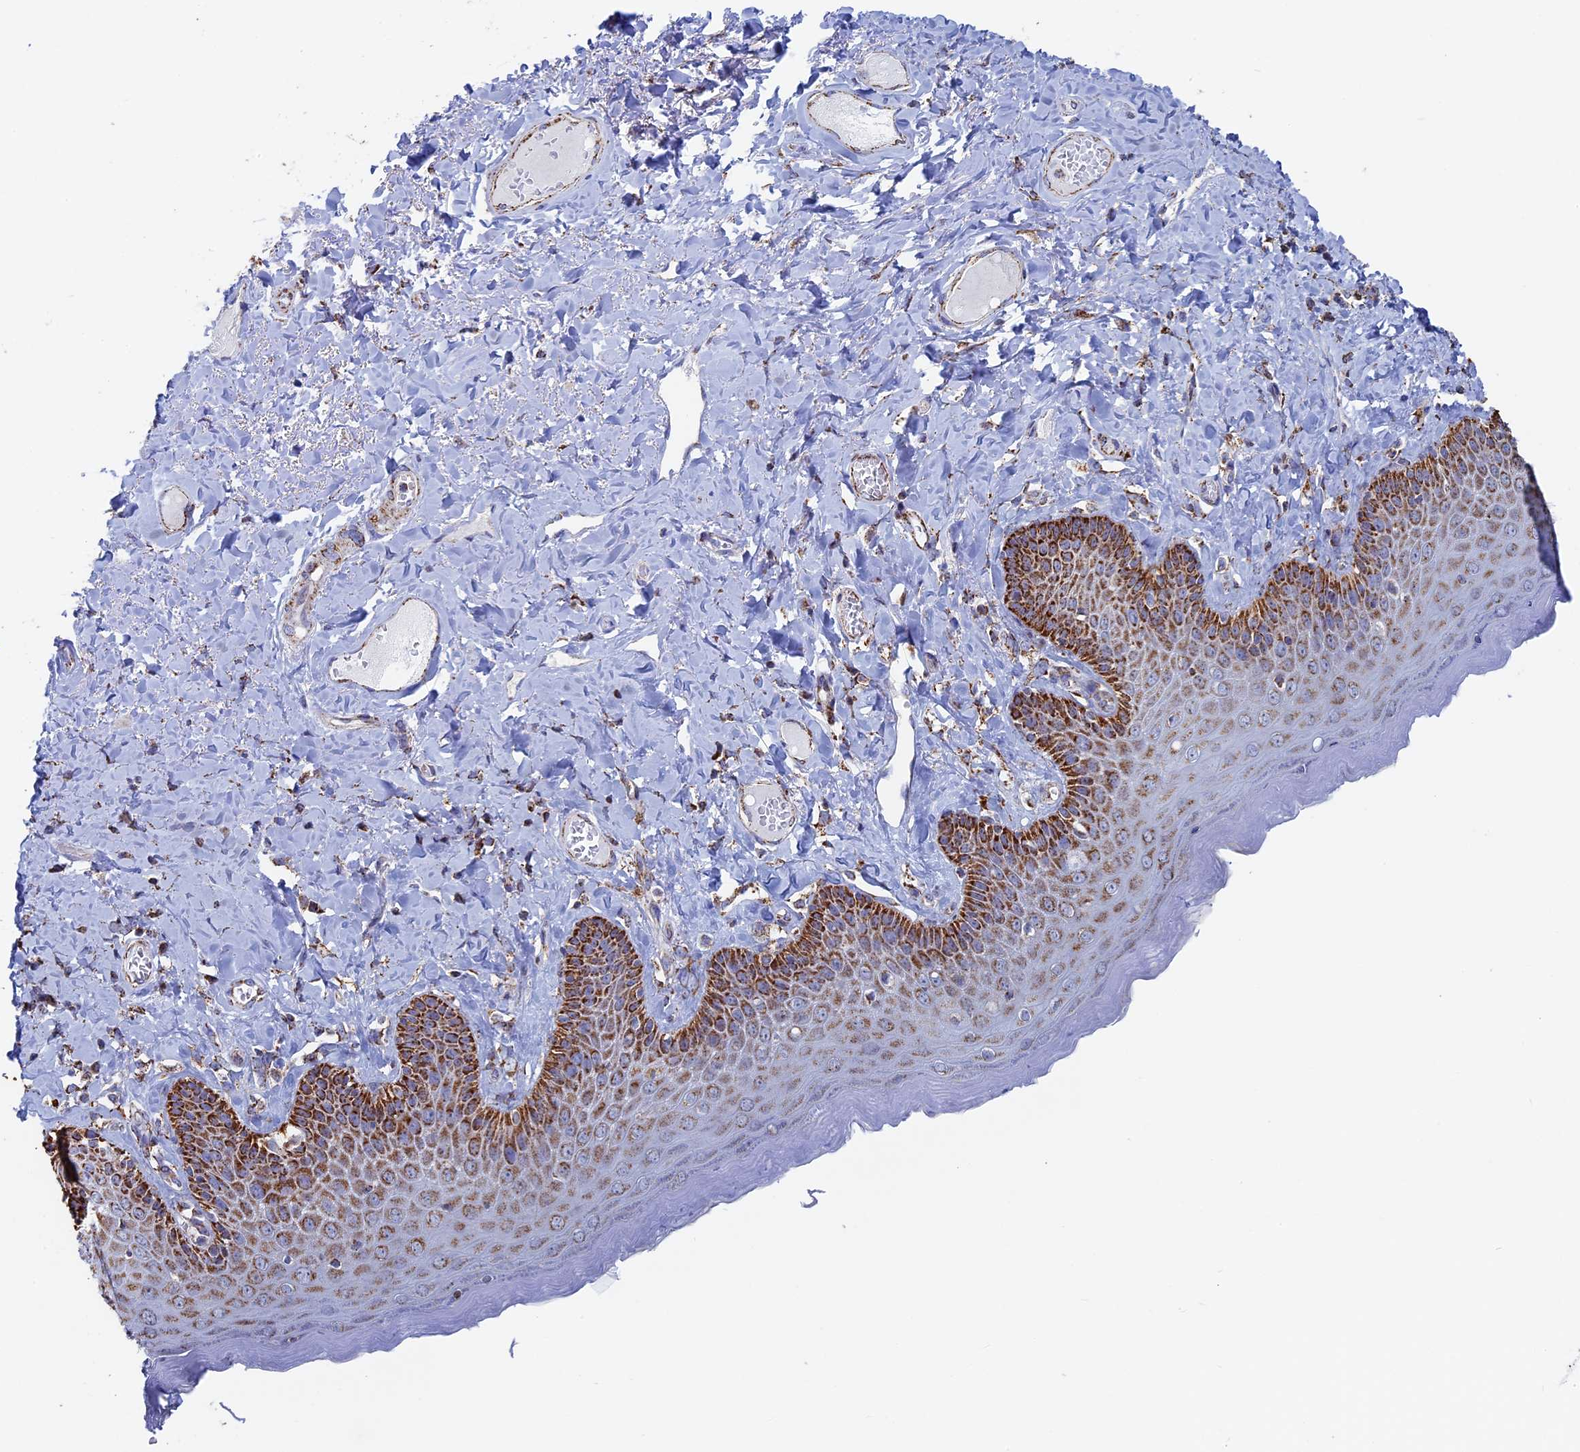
{"staining": {"intensity": "strong", "quantity": "25%-75%", "location": "cytoplasmic/membranous"}, "tissue": "skin", "cell_type": "Epidermal cells", "image_type": "normal", "snomed": [{"axis": "morphology", "description": "Normal tissue, NOS"}, {"axis": "topography", "description": "Anal"}], "caption": "The photomicrograph reveals a brown stain indicating the presence of a protein in the cytoplasmic/membranous of epidermal cells in skin.", "gene": "SEC24D", "patient": {"sex": "male", "age": 69}}